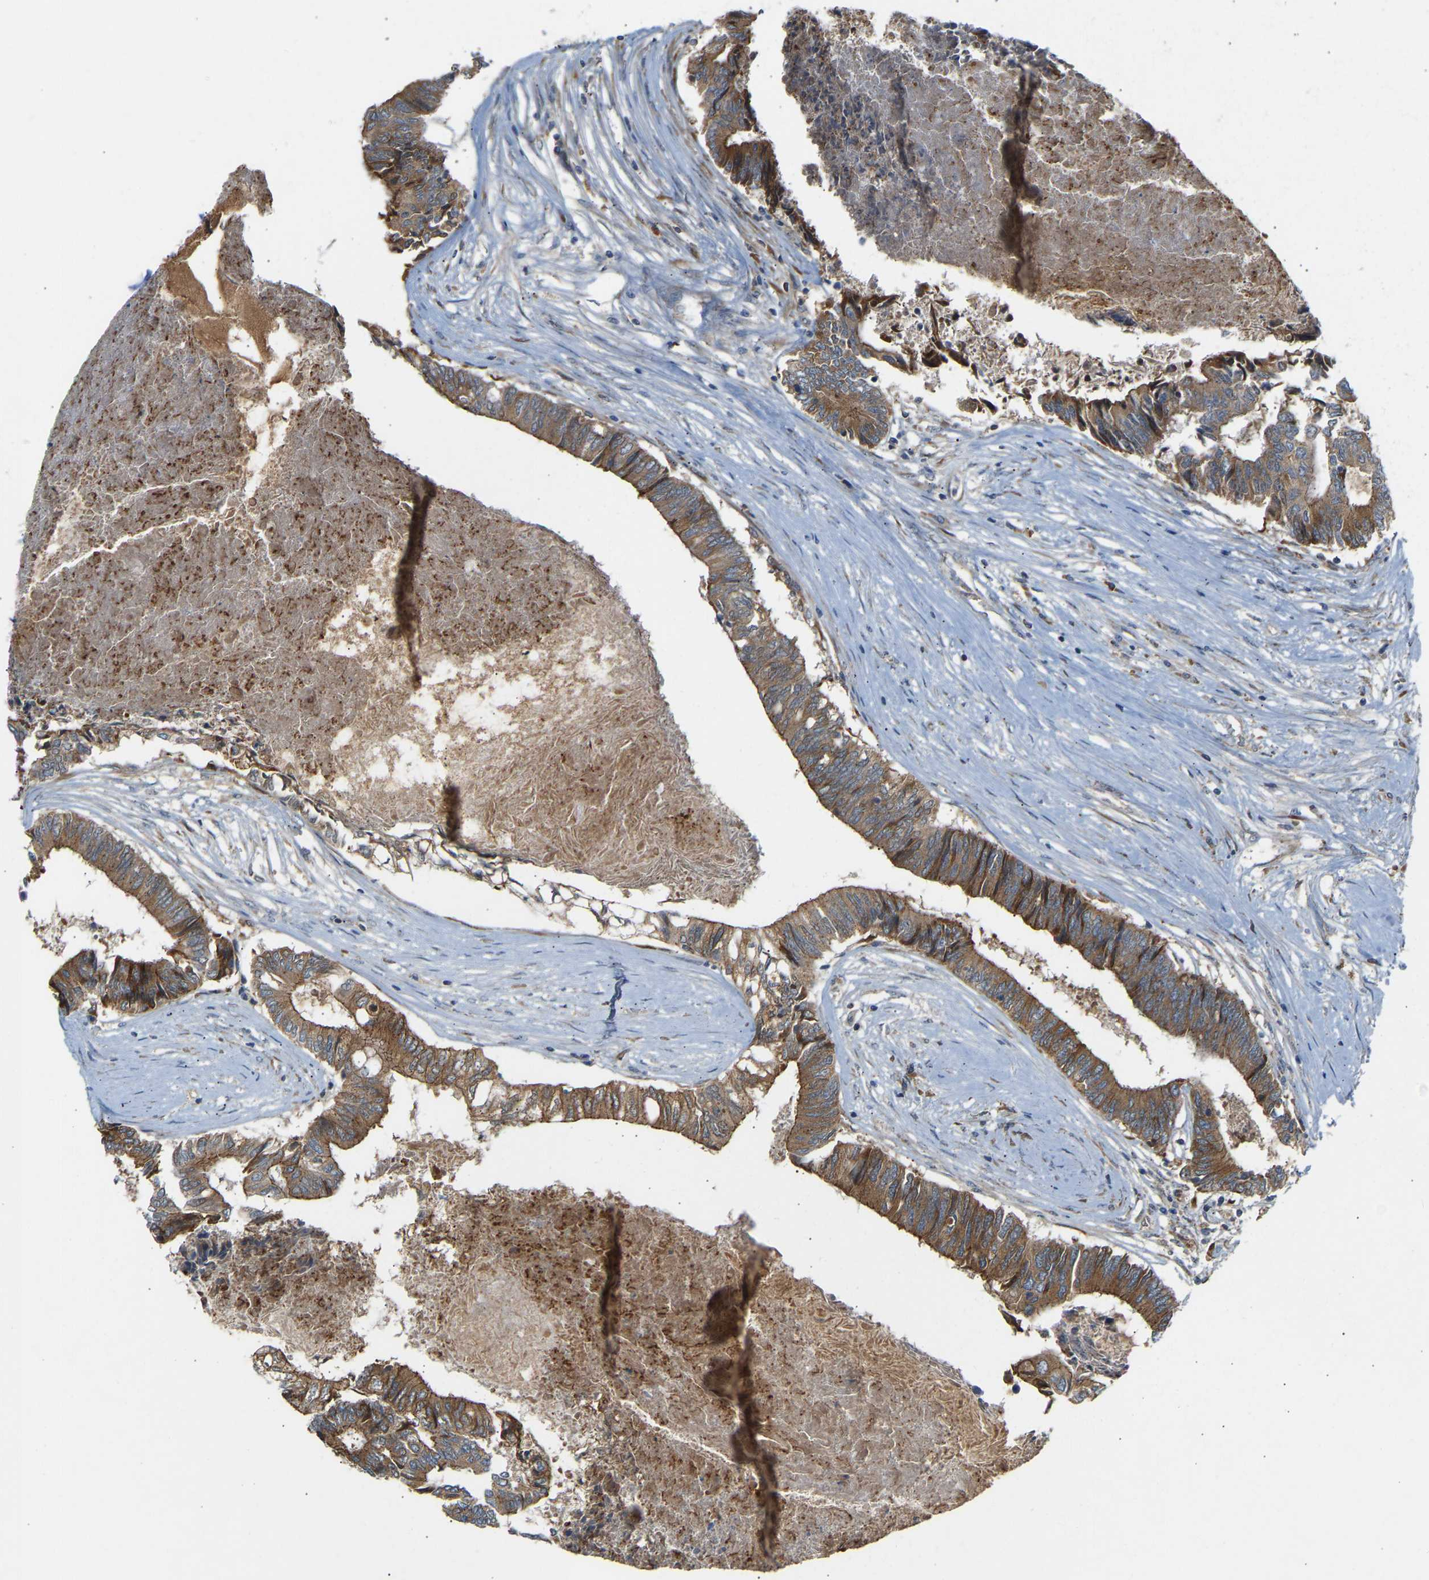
{"staining": {"intensity": "moderate", "quantity": ">75%", "location": "cytoplasmic/membranous"}, "tissue": "colorectal cancer", "cell_type": "Tumor cells", "image_type": "cancer", "snomed": [{"axis": "morphology", "description": "Adenocarcinoma, NOS"}, {"axis": "topography", "description": "Rectum"}], "caption": "Approximately >75% of tumor cells in human colorectal cancer show moderate cytoplasmic/membranous protein positivity as visualized by brown immunohistochemical staining.", "gene": "PTCD1", "patient": {"sex": "male", "age": 63}}